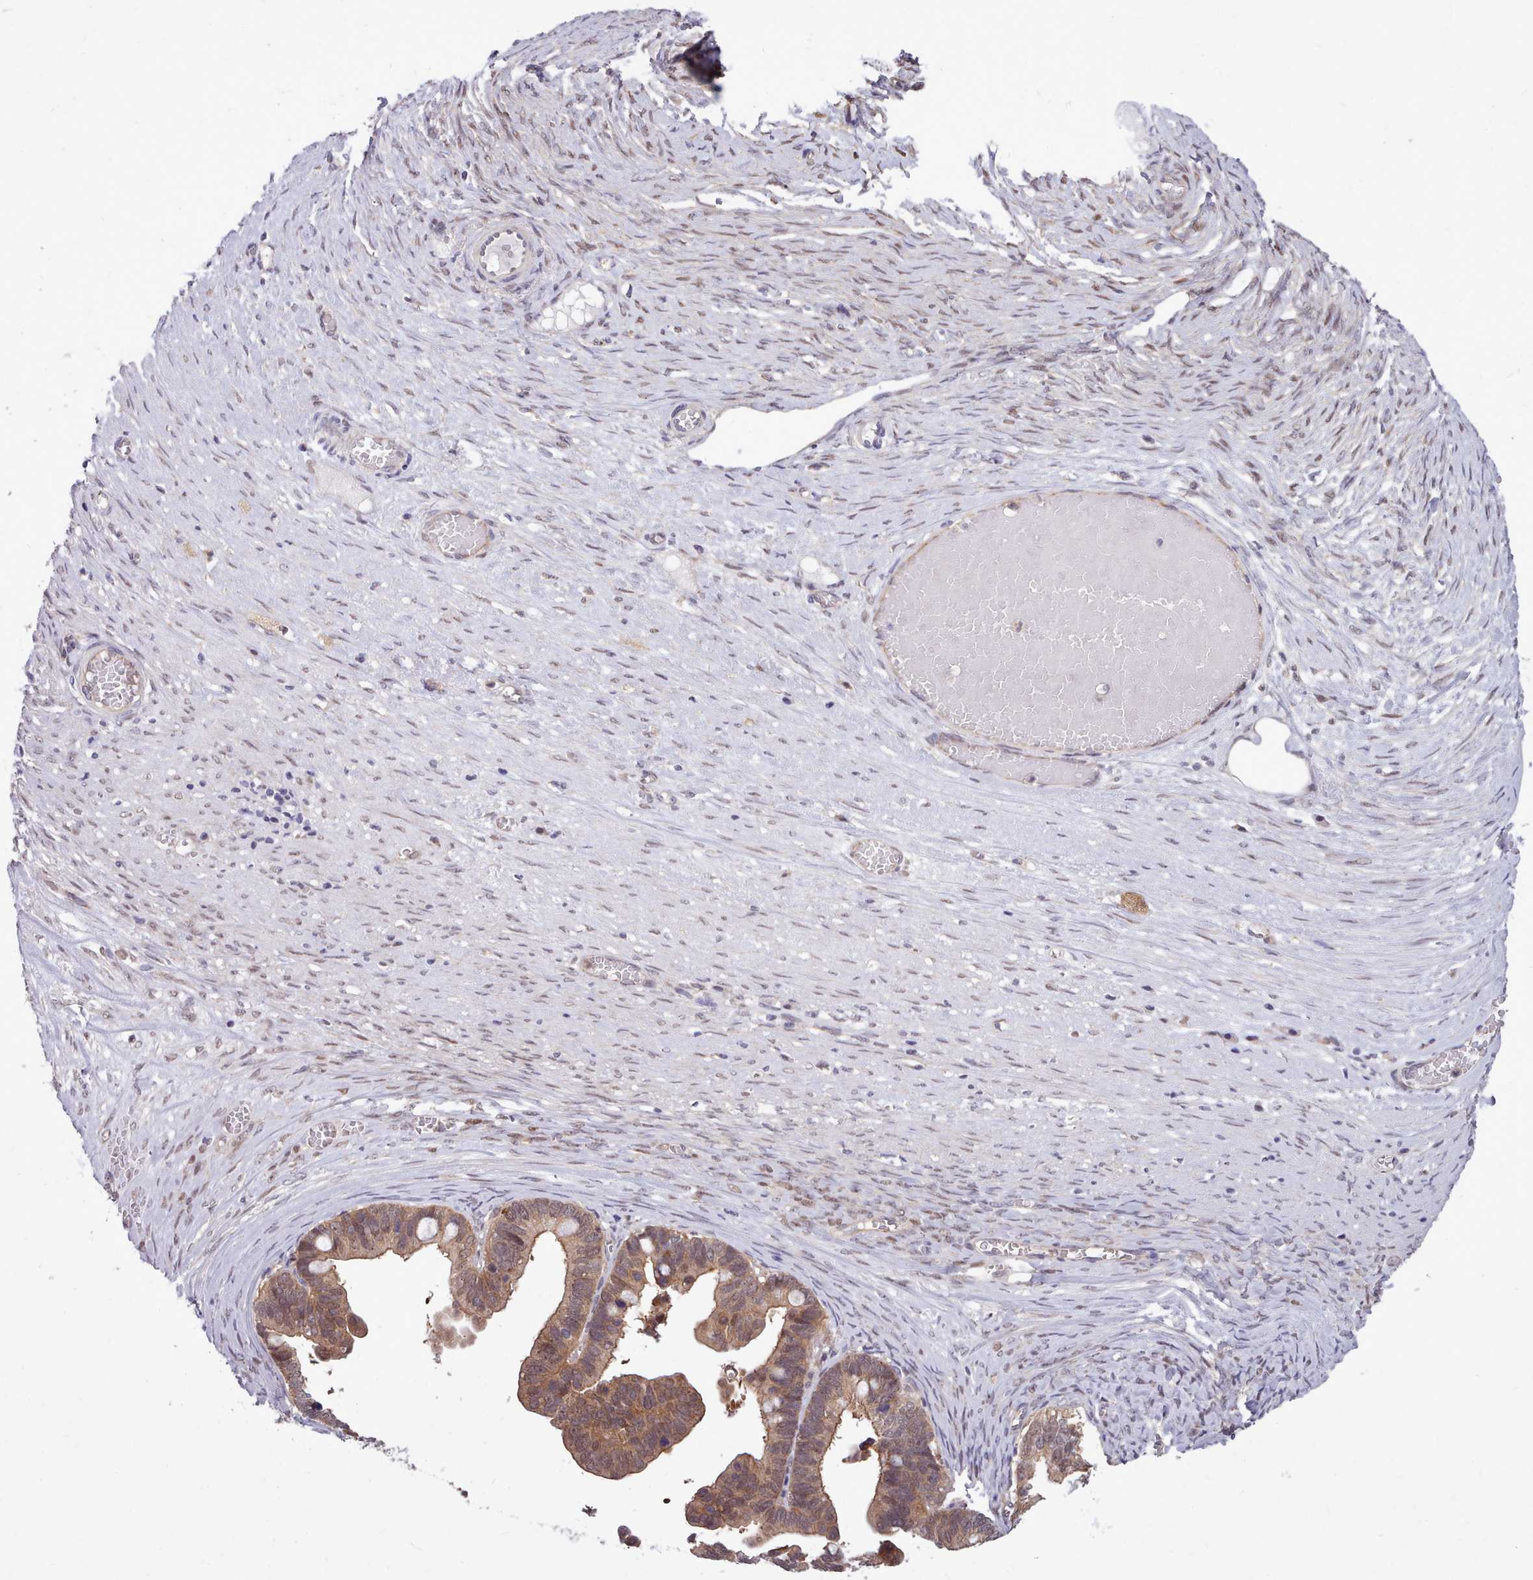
{"staining": {"intensity": "weak", "quantity": ">75%", "location": "cytoplasmic/membranous,nuclear"}, "tissue": "ovarian cancer", "cell_type": "Tumor cells", "image_type": "cancer", "snomed": [{"axis": "morphology", "description": "Cystadenocarcinoma, serous, NOS"}, {"axis": "topography", "description": "Ovary"}], "caption": "Protein expression analysis of human serous cystadenocarcinoma (ovarian) reveals weak cytoplasmic/membranous and nuclear staining in approximately >75% of tumor cells.", "gene": "AHCY", "patient": {"sex": "female", "age": 56}}